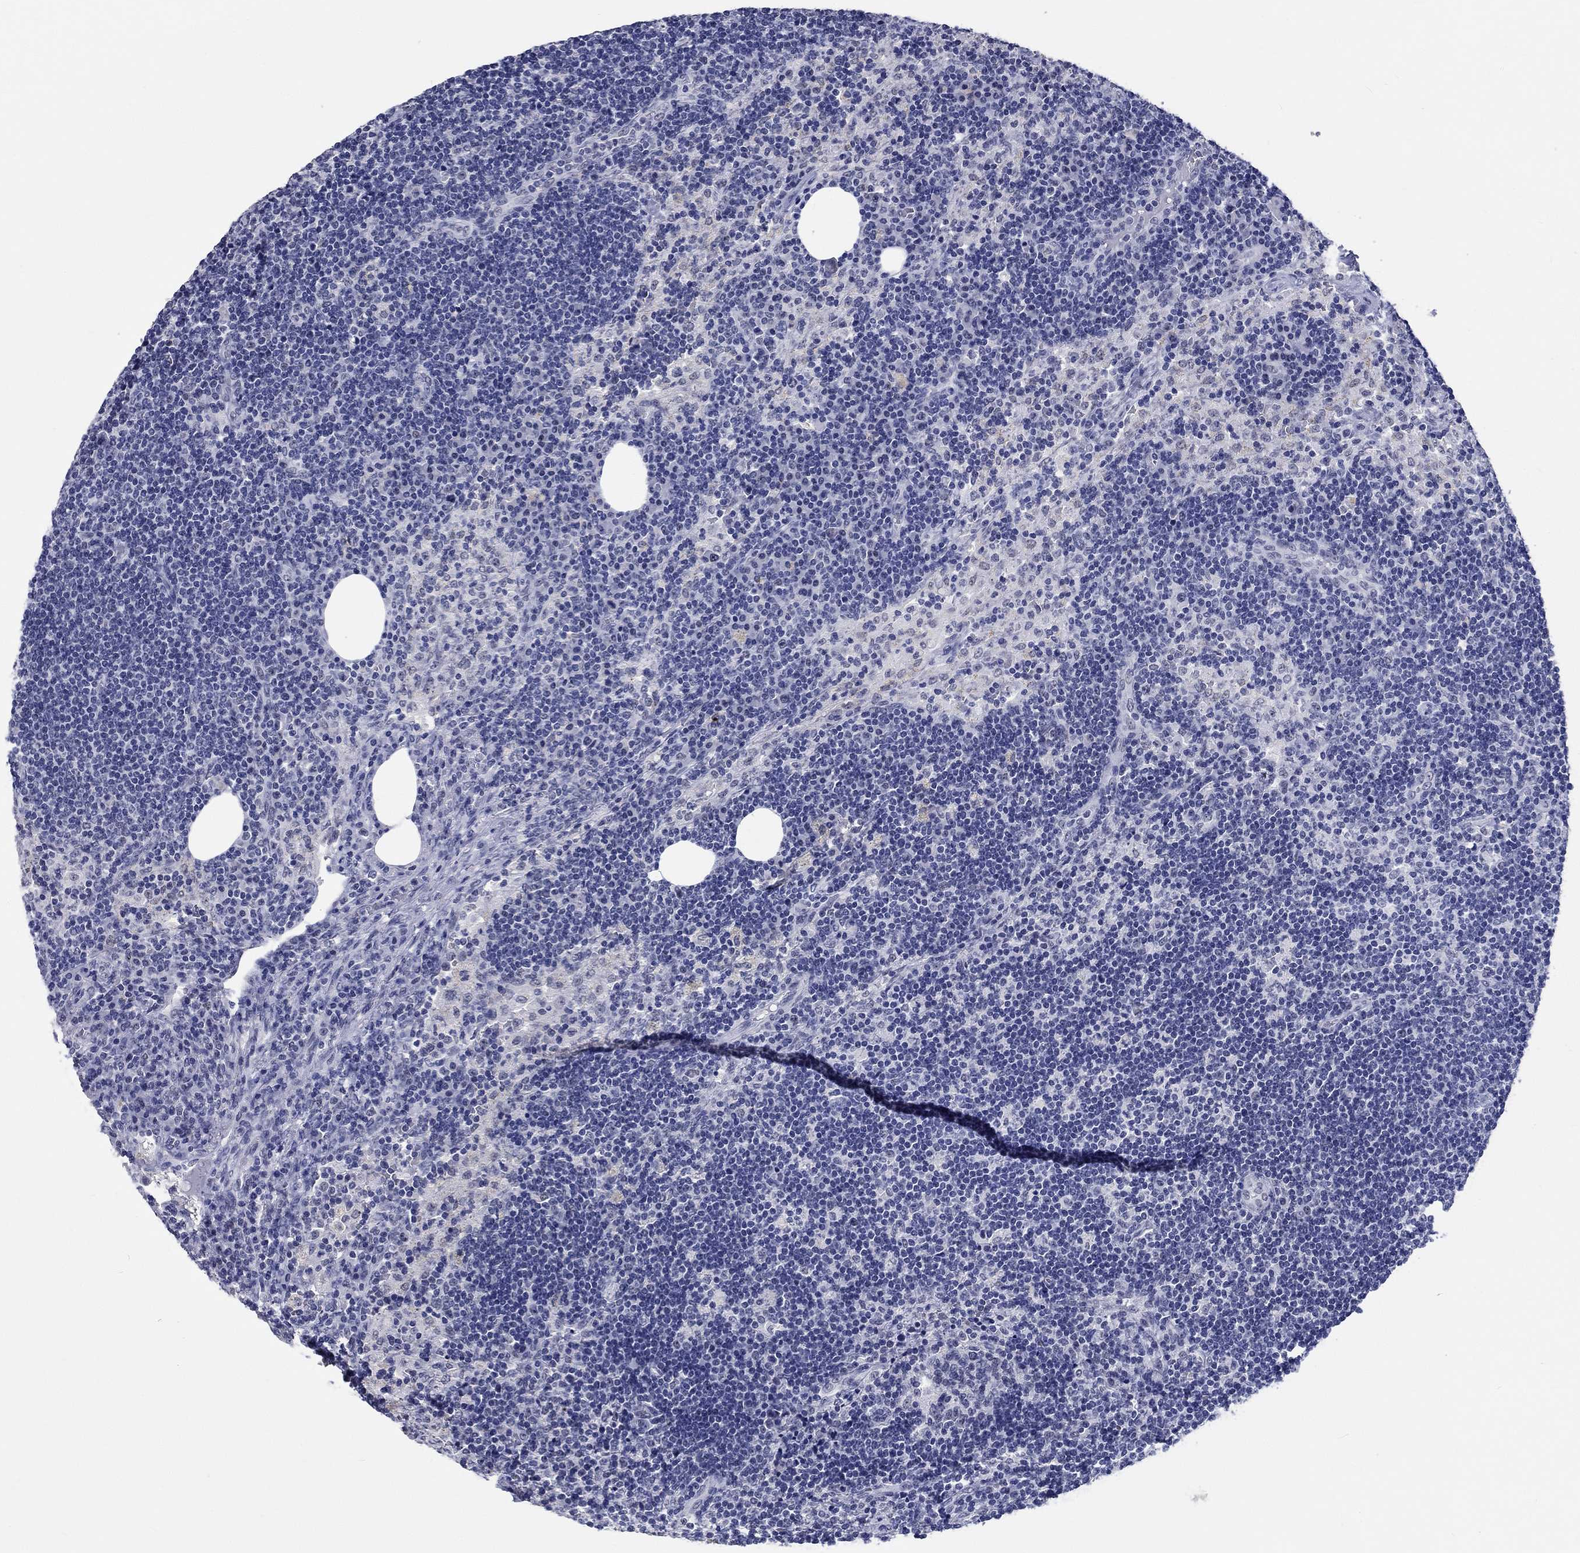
{"staining": {"intensity": "negative", "quantity": "none", "location": "none"}, "tissue": "lymph node", "cell_type": "Germinal center cells", "image_type": "normal", "snomed": [{"axis": "morphology", "description": "Normal tissue, NOS"}, {"axis": "topography", "description": "Lymph node"}], "caption": "Immunohistochemistry (IHC) image of unremarkable lymph node stained for a protein (brown), which reveals no positivity in germinal center cells.", "gene": "GRIN1", "patient": {"sex": "male", "age": 63}}